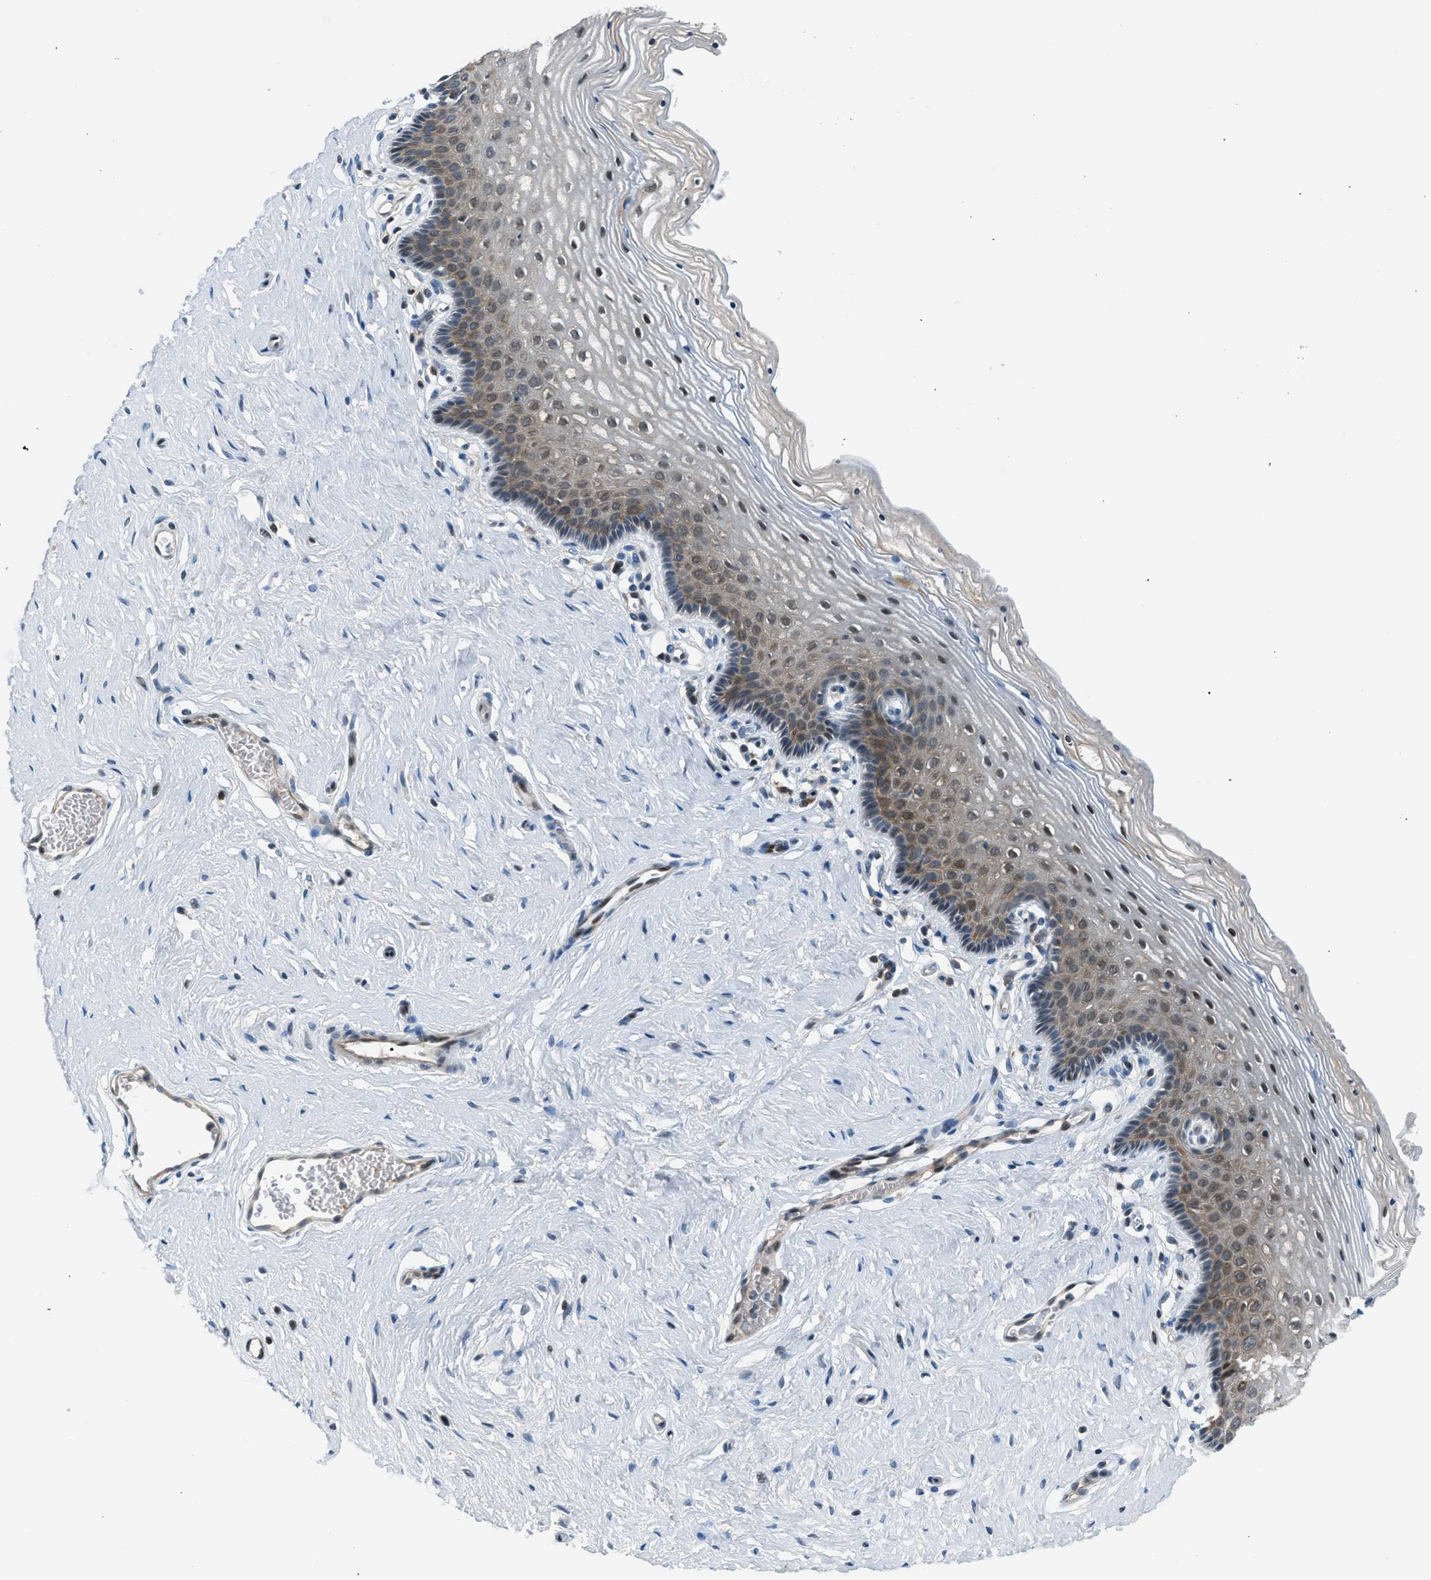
{"staining": {"intensity": "weak", "quantity": "25%-75%", "location": "cytoplasmic/membranous,nuclear"}, "tissue": "vagina", "cell_type": "Squamous epithelial cells", "image_type": "normal", "snomed": [{"axis": "morphology", "description": "Normal tissue, NOS"}, {"axis": "topography", "description": "Vagina"}], "caption": "Immunohistochemistry histopathology image of unremarkable vagina stained for a protein (brown), which reveals low levels of weak cytoplasmic/membranous,nuclear staining in about 25%-75% of squamous epithelial cells.", "gene": "LMLN", "patient": {"sex": "female", "age": 32}}